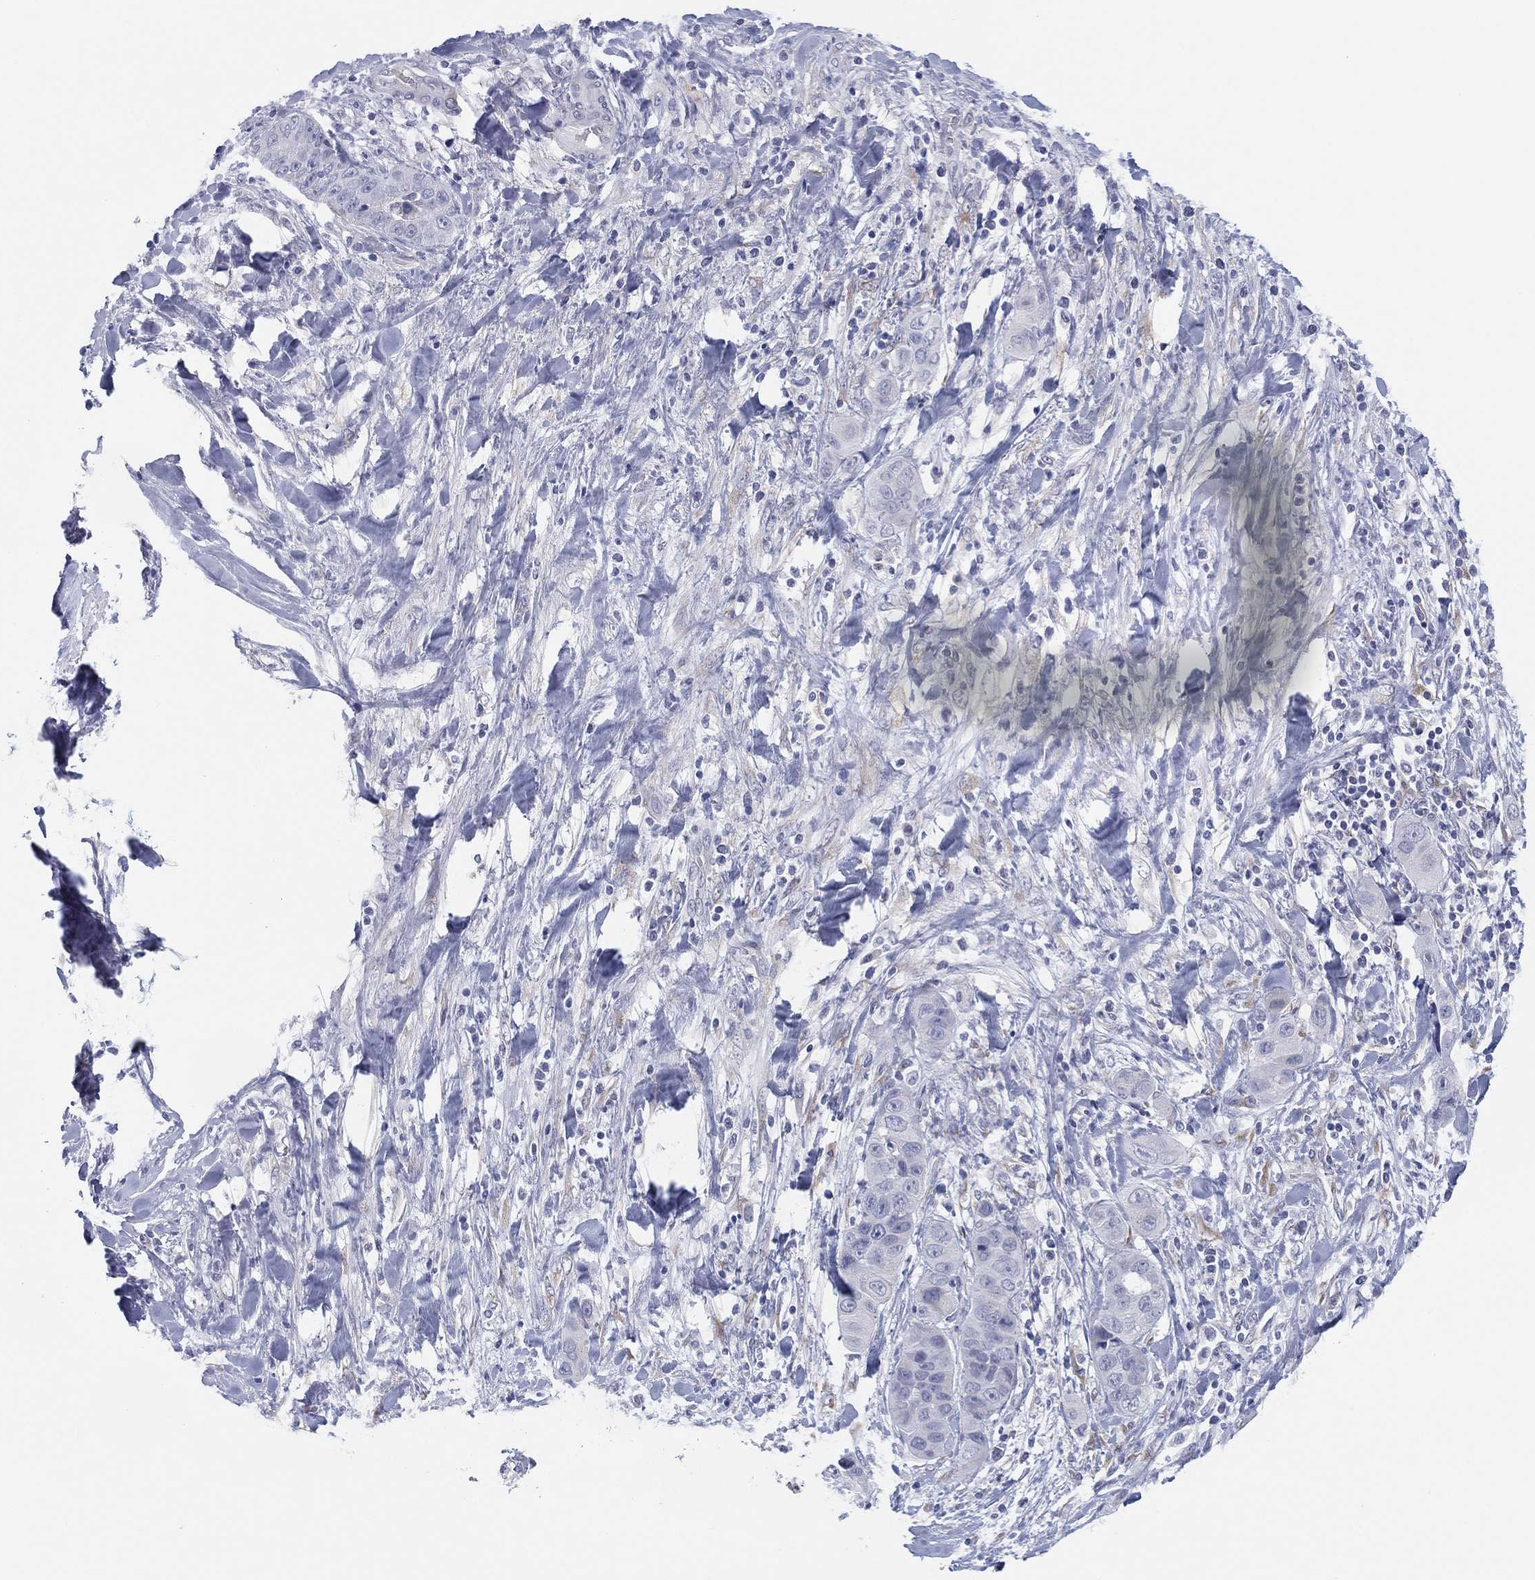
{"staining": {"intensity": "negative", "quantity": "none", "location": "none"}, "tissue": "liver cancer", "cell_type": "Tumor cells", "image_type": "cancer", "snomed": [{"axis": "morphology", "description": "Cholangiocarcinoma"}, {"axis": "topography", "description": "Liver"}], "caption": "Tumor cells show no significant staining in liver cholangiocarcinoma.", "gene": "MLF1", "patient": {"sex": "female", "age": 52}}